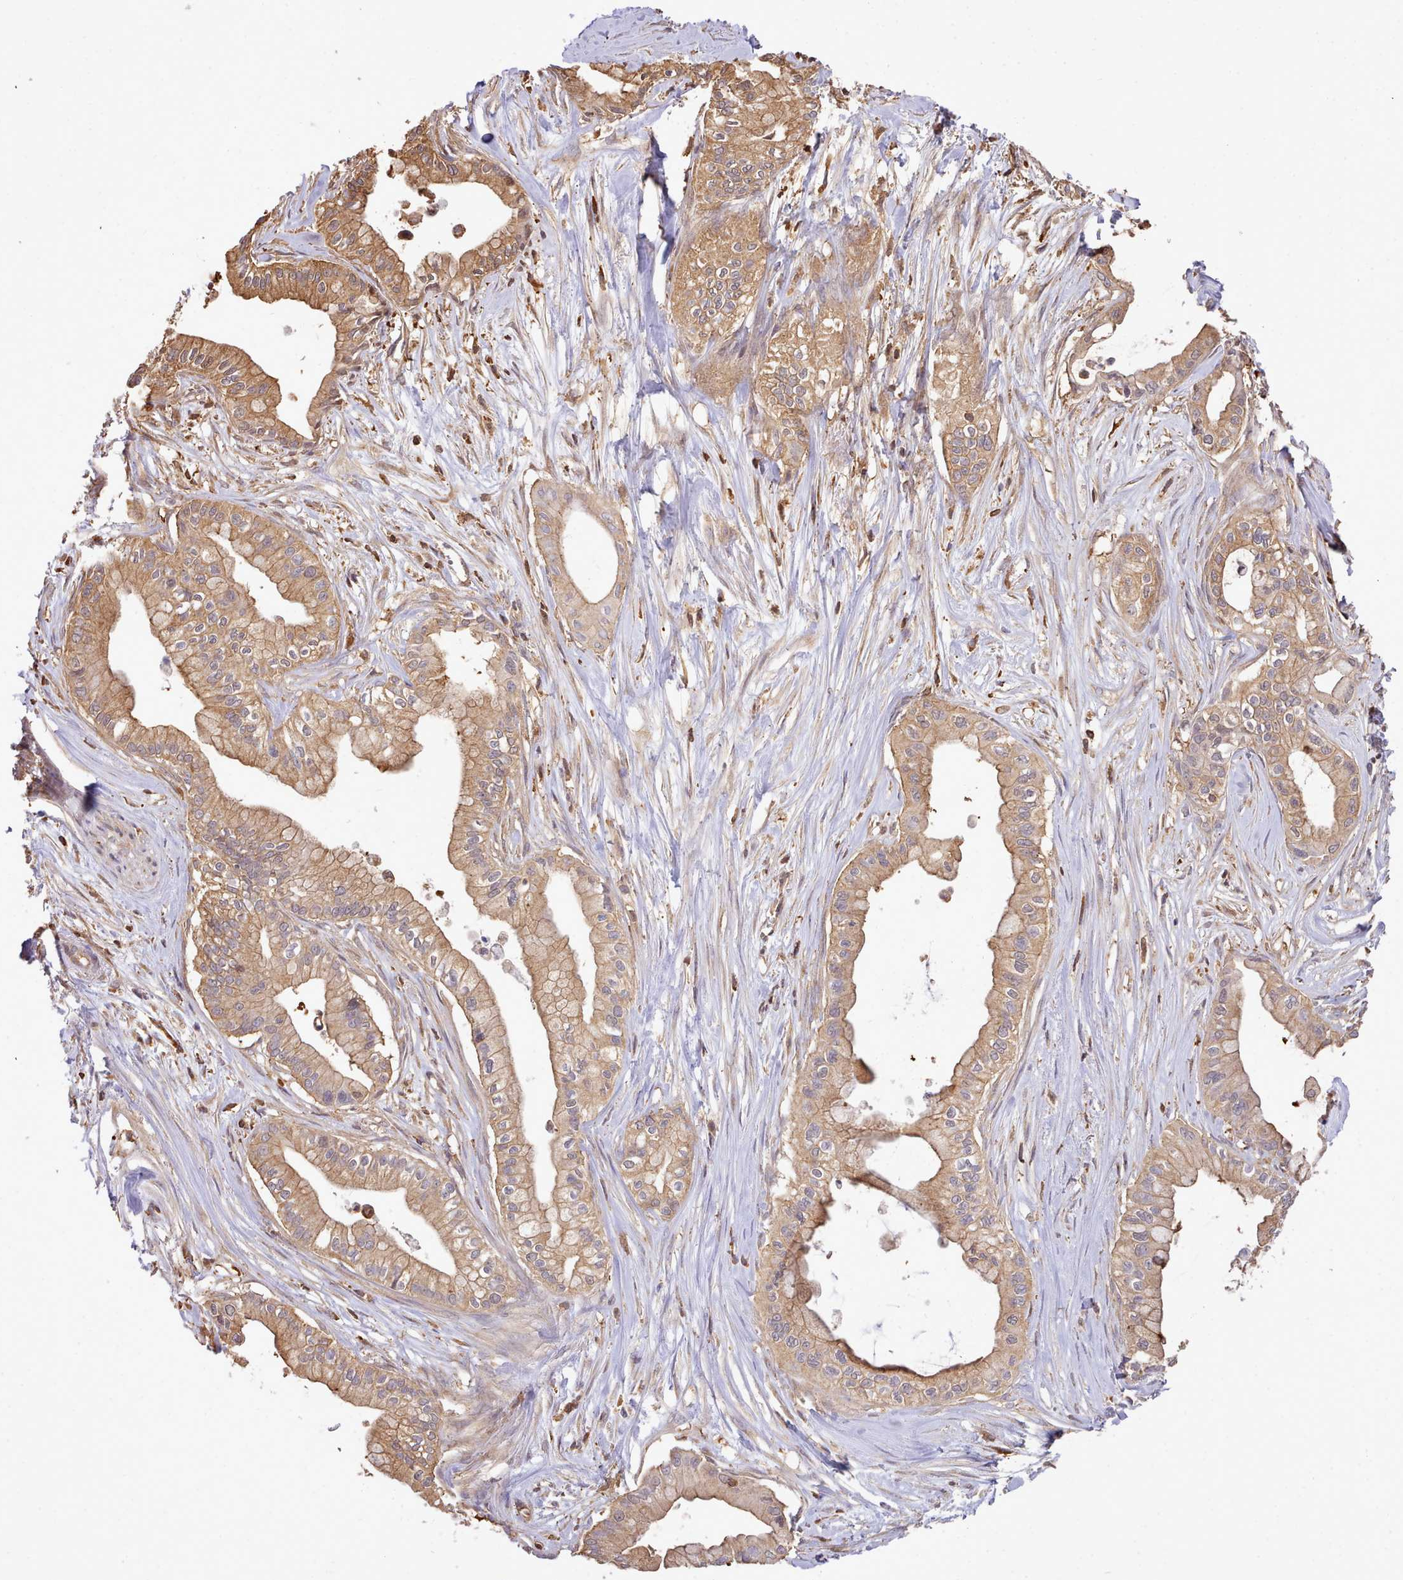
{"staining": {"intensity": "moderate", "quantity": ">75%", "location": "cytoplasmic/membranous"}, "tissue": "pancreatic cancer", "cell_type": "Tumor cells", "image_type": "cancer", "snomed": [{"axis": "morphology", "description": "Adenocarcinoma, NOS"}, {"axis": "topography", "description": "Pancreas"}], "caption": "This photomicrograph displays pancreatic cancer stained with IHC to label a protein in brown. The cytoplasmic/membranous of tumor cells show moderate positivity for the protein. Nuclei are counter-stained blue.", "gene": "CAPZA1", "patient": {"sex": "male", "age": 78}}